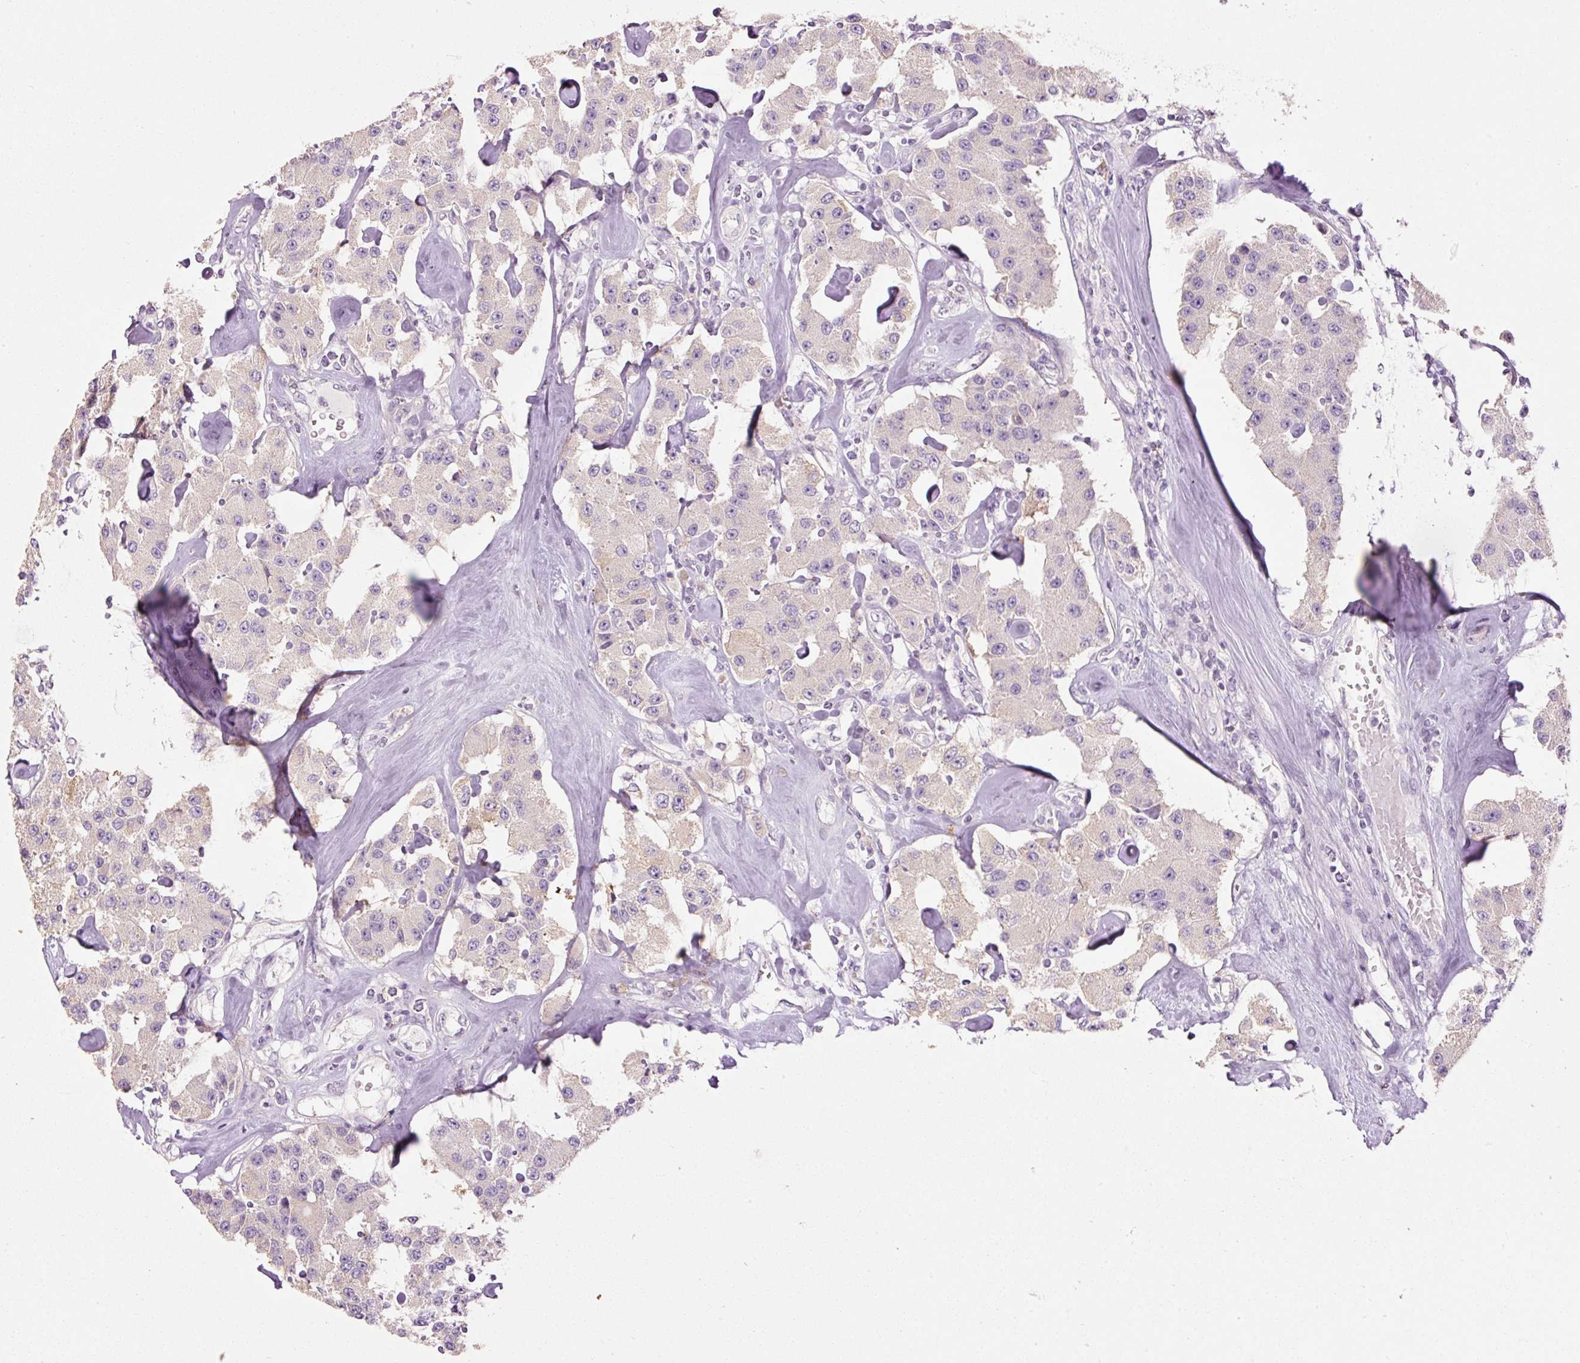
{"staining": {"intensity": "negative", "quantity": "none", "location": "none"}, "tissue": "carcinoid", "cell_type": "Tumor cells", "image_type": "cancer", "snomed": [{"axis": "morphology", "description": "Carcinoid, malignant, NOS"}, {"axis": "topography", "description": "Pancreas"}], "caption": "This is an IHC micrograph of human carcinoid. There is no positivity in tumor cells.", "gene": "HAX1", "patient": {"sex": "male", "age": 41}}